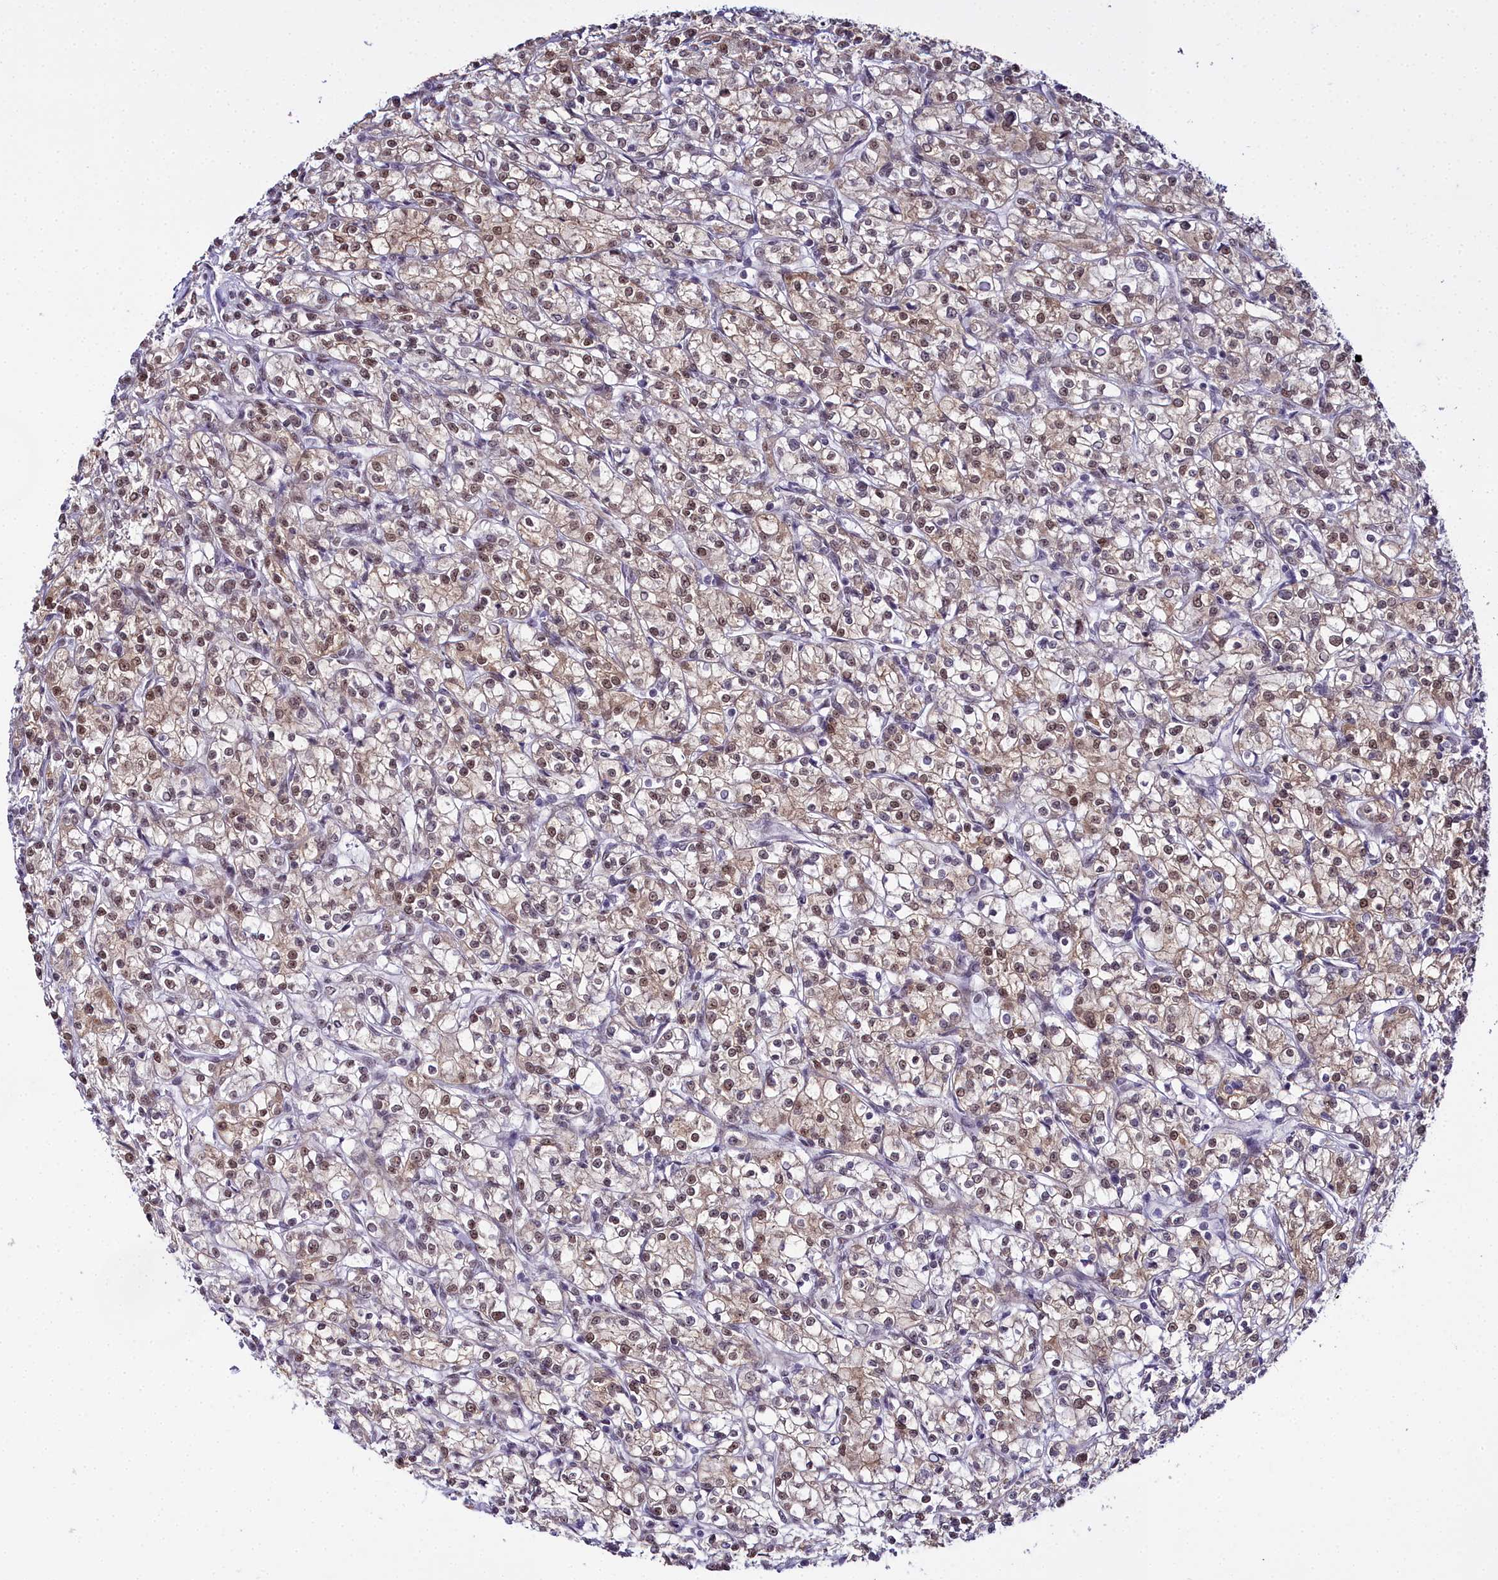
{"staining": {"intensity": "moderate", "quantity": "25%-75%", "location": "cytoplasmic/membranous,nuclear"}, "tissue": "renal cancer", "cell_type": "Tumor cells", "image_type": "cancer", "snomed": [{"axis": "morphology", "description": "Adenocarcinoma, NOS"}, {"axis": "topography", "description": "Kidney"}], "caption": "Renal adenocarcinoma tissue shows moderate cytoplasmic/membranous and nuclear expression in approximately 25%-75% of tumor cells", "gene": "RBM12", "patient": {"sex": "female", "age": 59}}